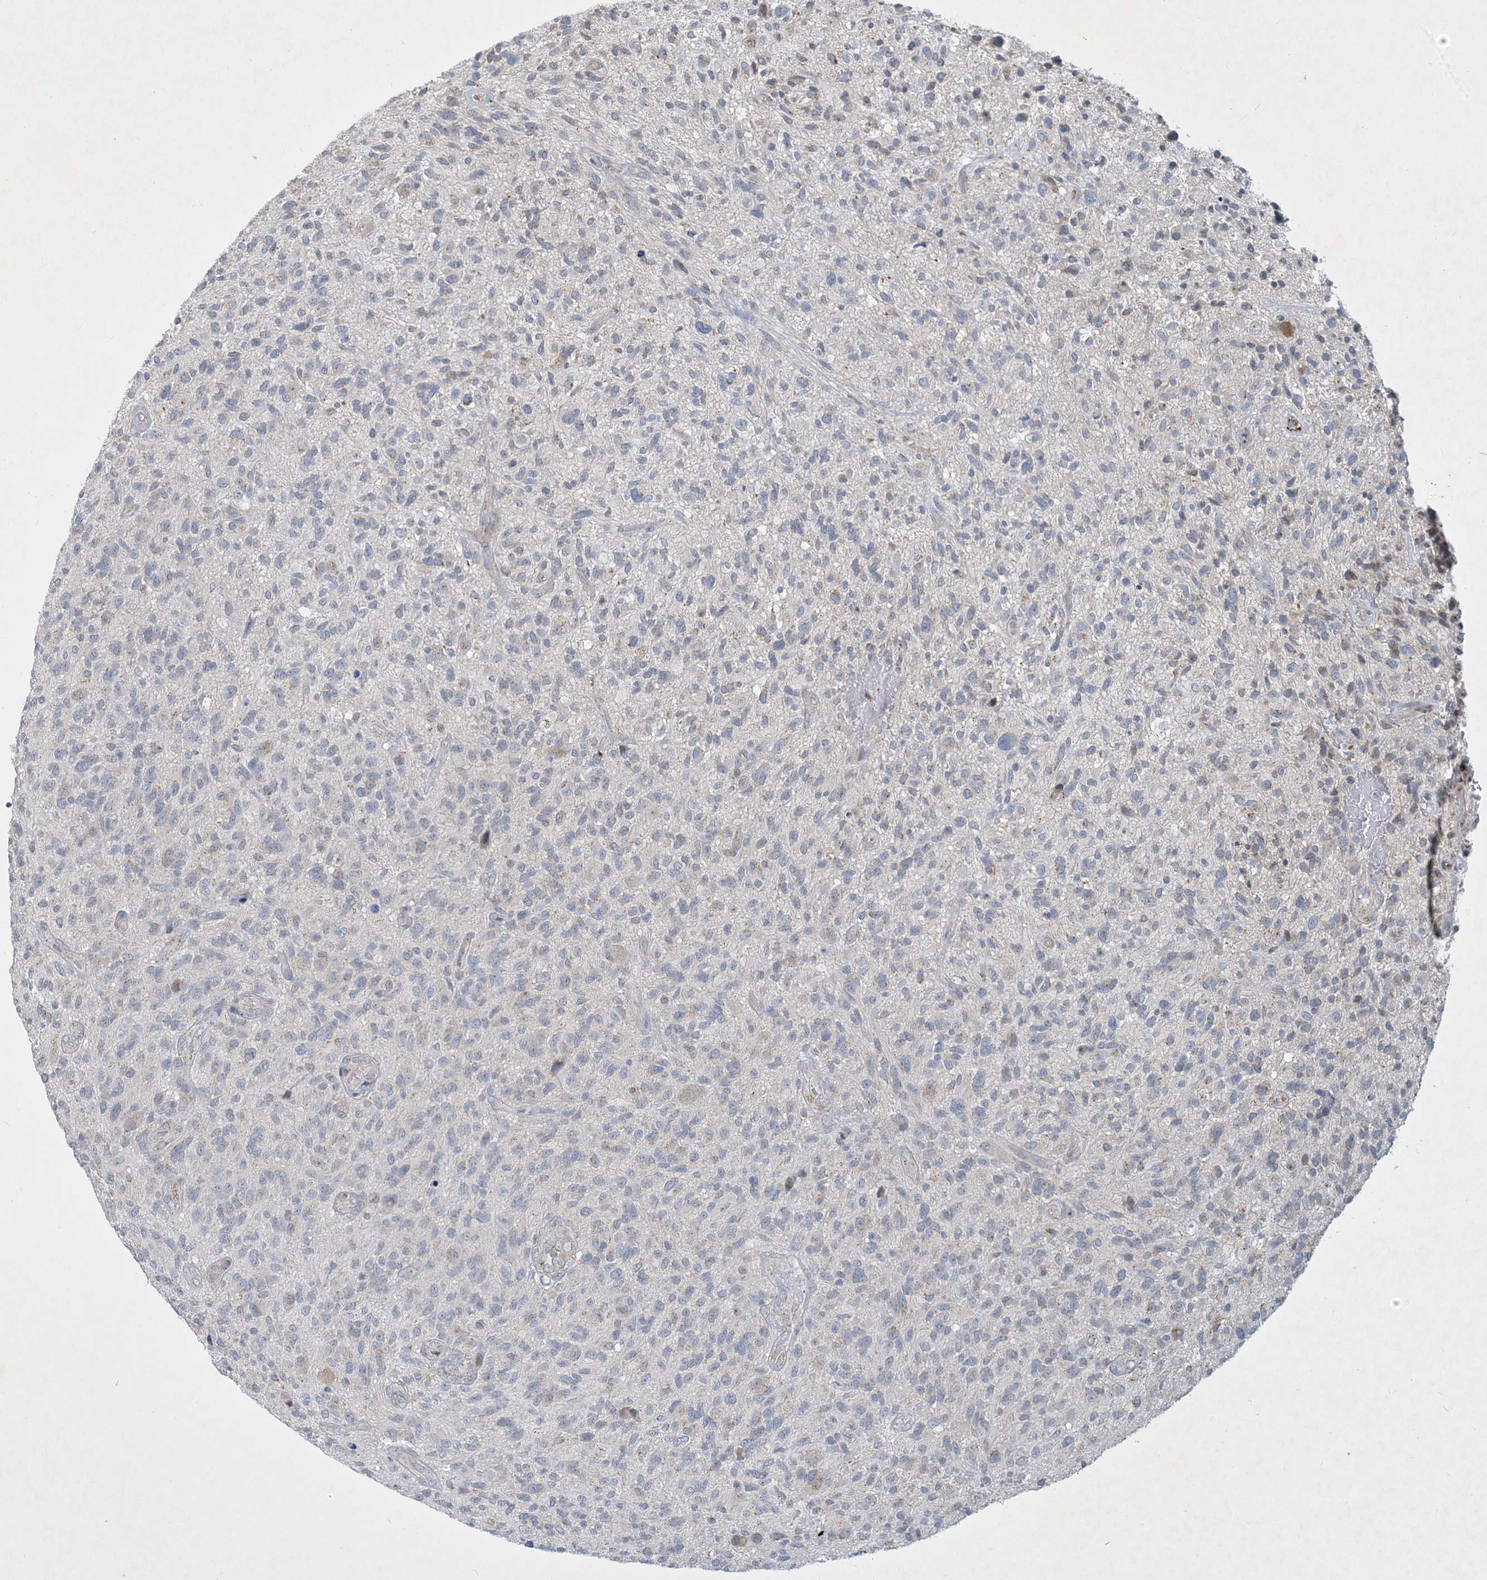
{"staining": {"intensity": "negative", "quantity": "none", "location": "none"}, "tissue": "glioma", "cell_type": "Tumor cells", "image_type": "cancer", "snomed": [{"axis": "morphology", "description": "Glioma, malignant, High grade"}, {"axis": "topography", "description": "Brain"}], "caption": "Malignant high-grade glioma was stained to show a protein in brown. There is no significant staining in tumor cells.", "gene": "CCDC14", "patient": {"sex": "male", "age": 47}}